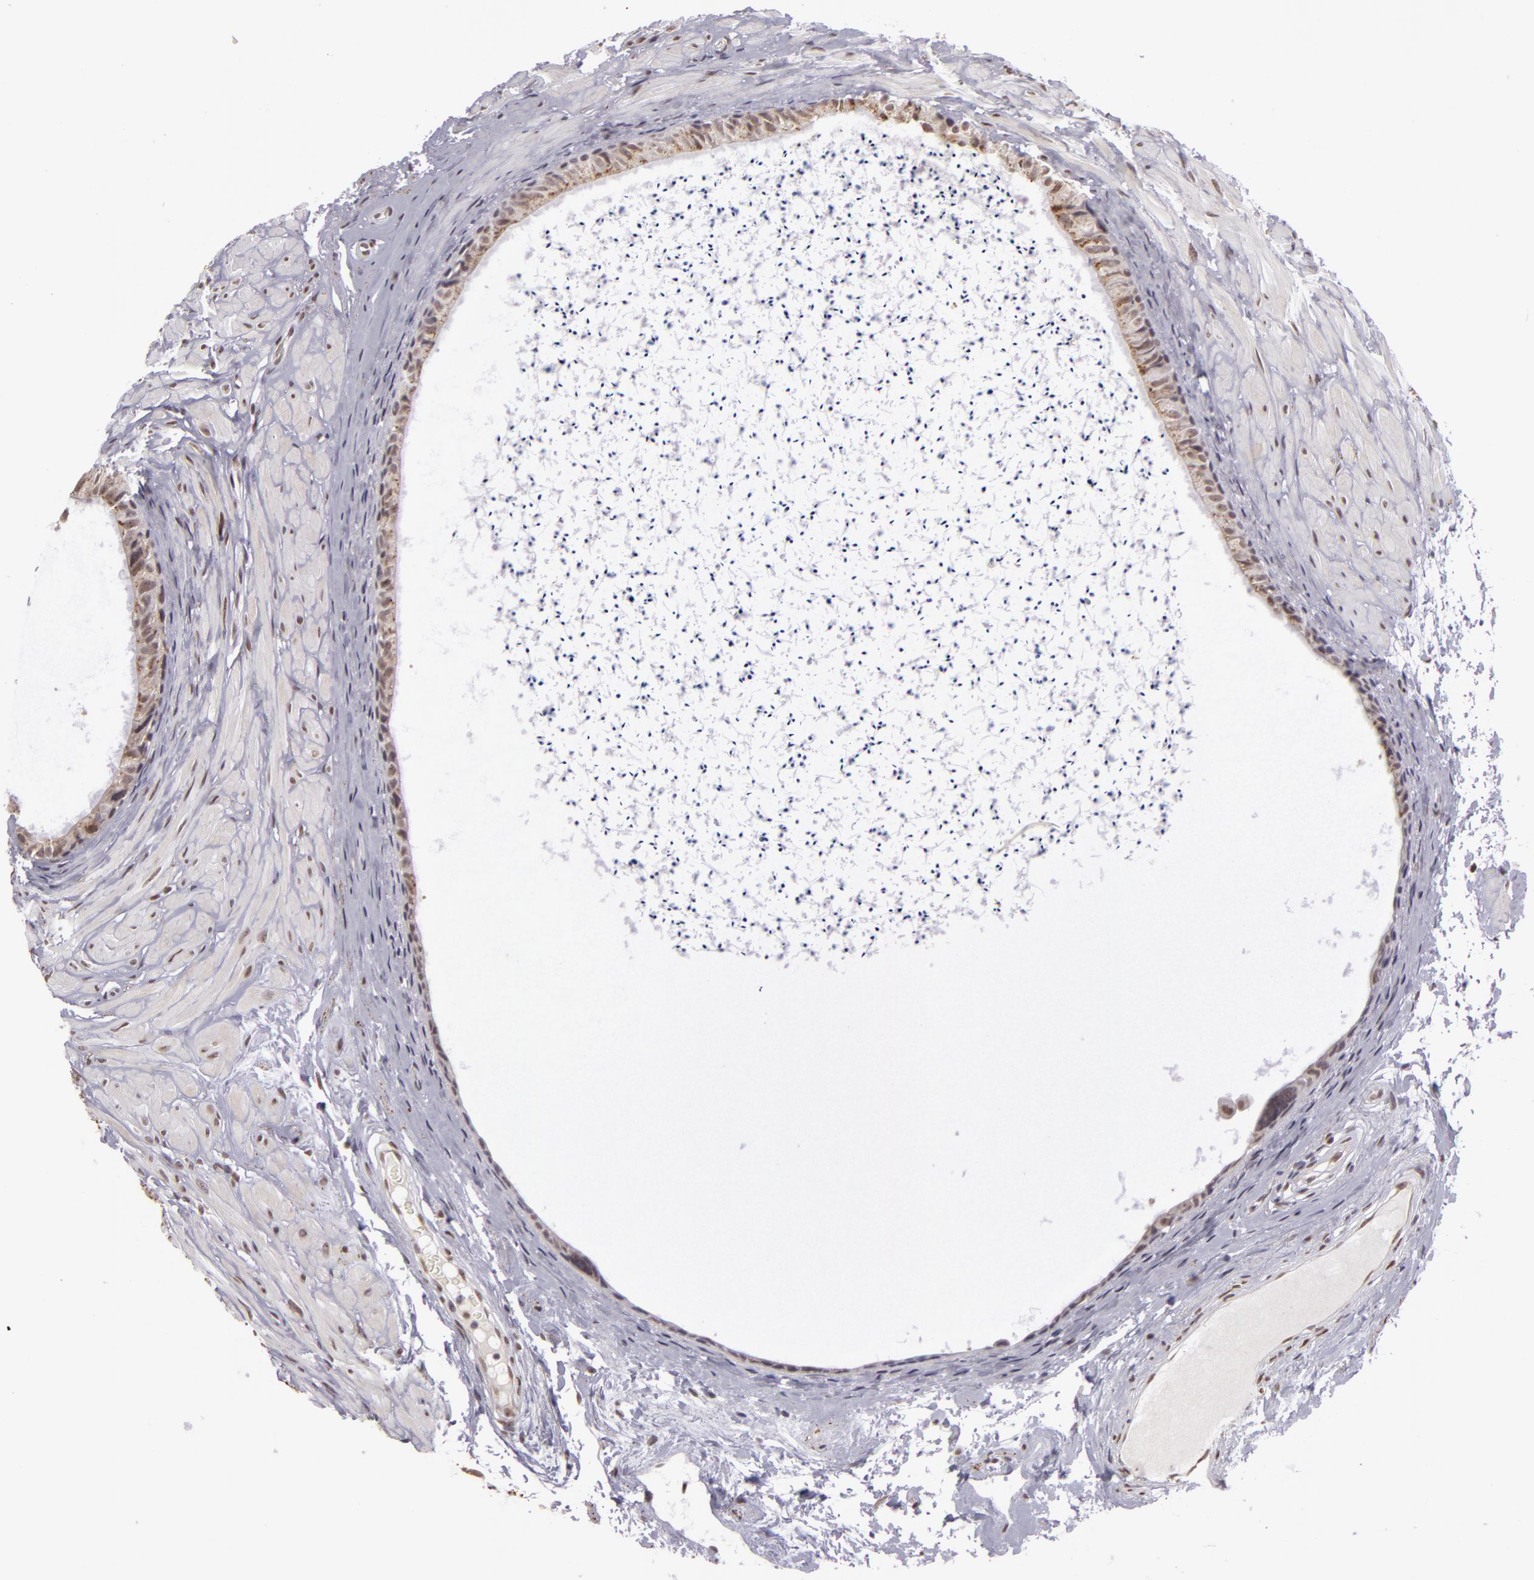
{"staining": {"intensity": "weak", "quantity": "<25%", "location": "nuclear"}, "tissue": "epididymis", "cell_type": "Glandular cells", "image_type": "normal", "snomed": [{"axis": "morphology", "description": "Normal tissue, NOS"}, {"axis": "topography", "description": "Epididymis"}], "caption": "Protein analysis of benign epididymis displays no significant positivity in glandular cells. (DAB IHC, high magnification).", "gene": "RRP7A", "patient": {"sex": "male", "age": 77}}